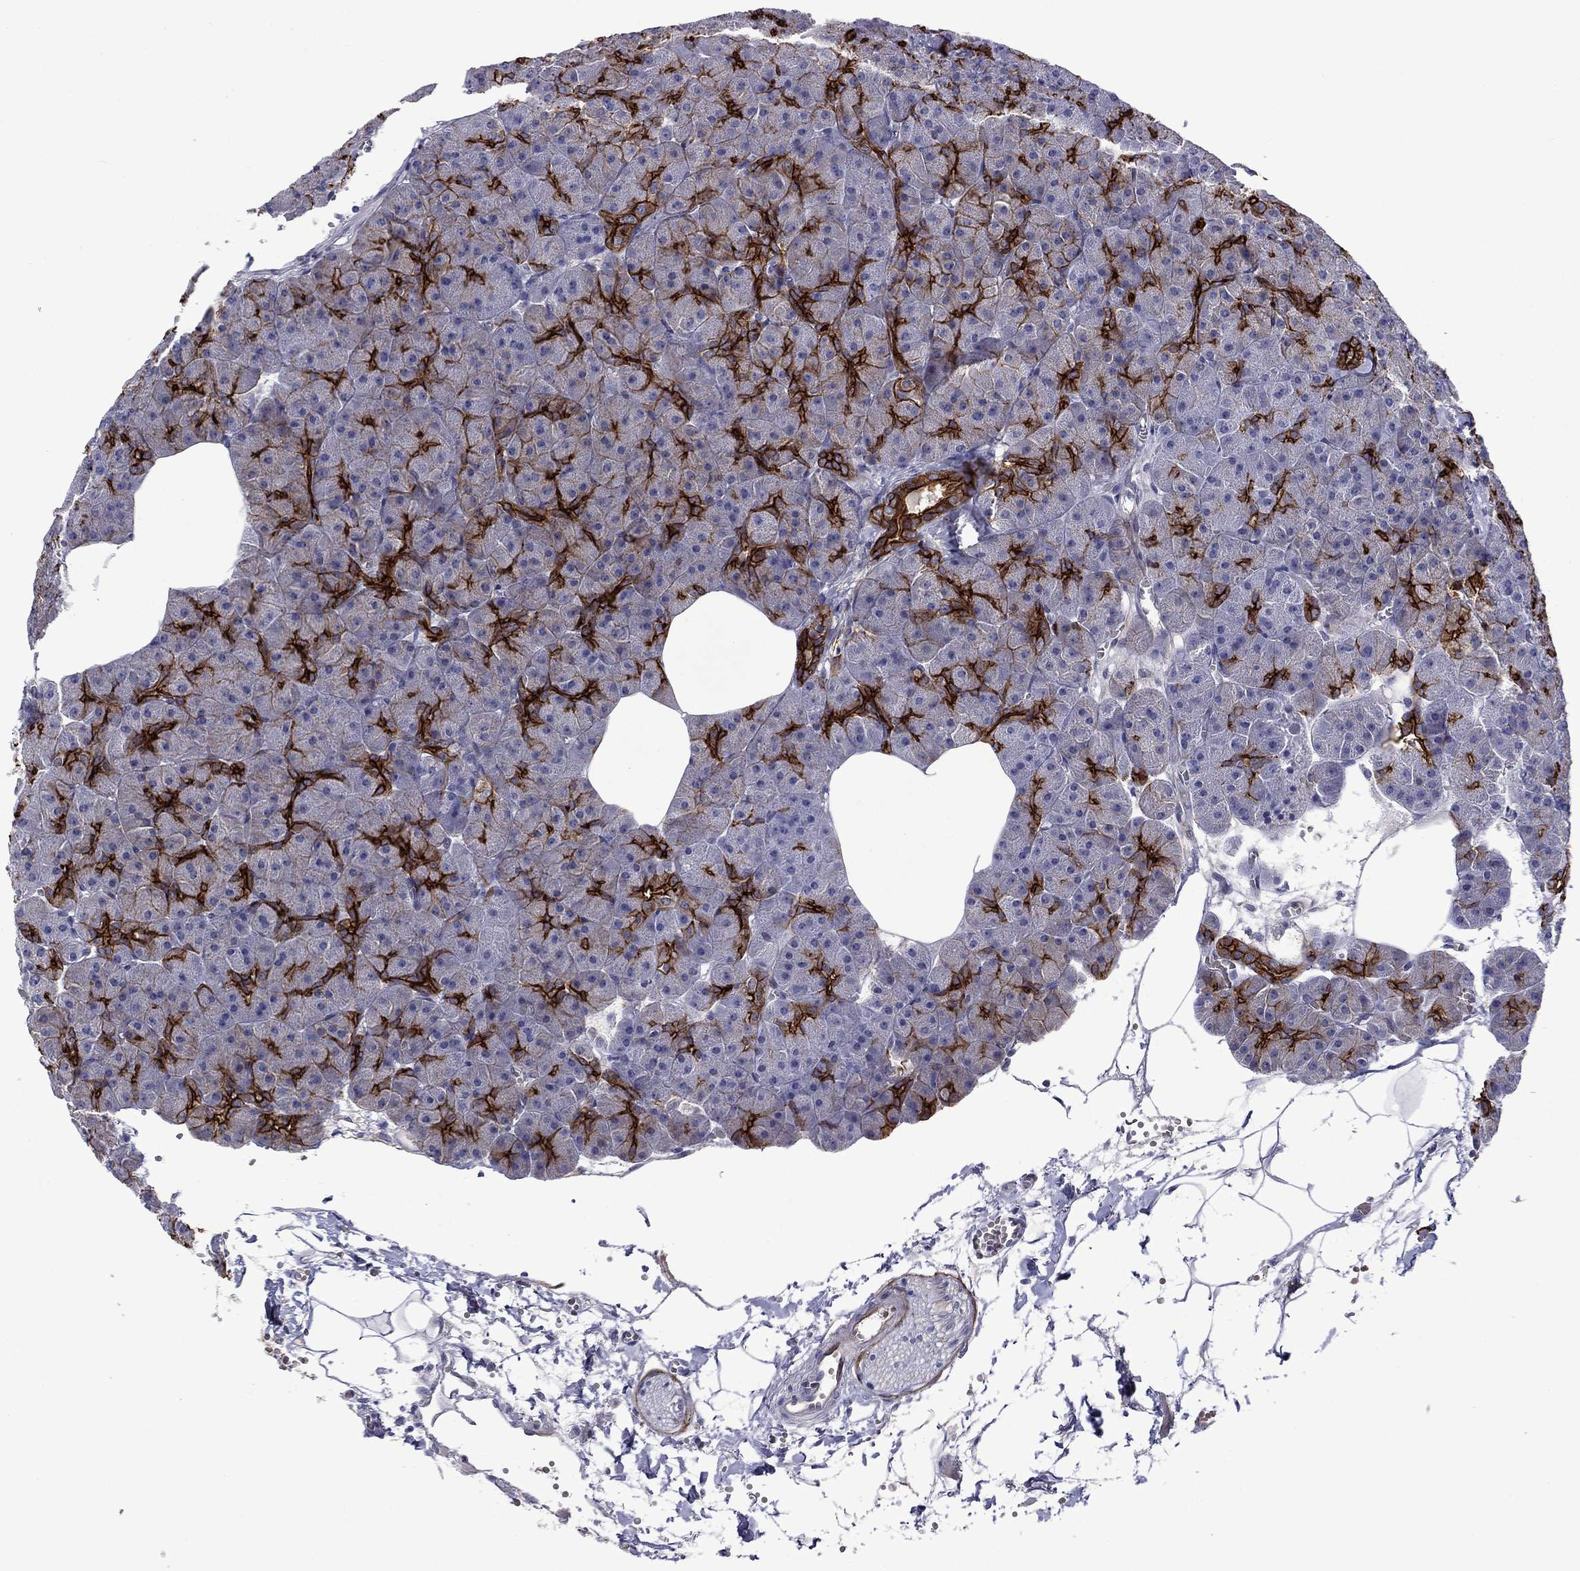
{"staining": {"intensity": "strong", "quantity": "25%-75%", "location": "cytoplasmic/membranous"}, "tissue": "pancreas", "cell_type": "Exocrine glandular cells", "image_type": "normal", "snomed": [{"axis": "morphology", "description": "Normal tissue, NOS"}, {"axis": "topography", "description": "Pancreas"}], "caption": "High-power microscopy captured an immunohistochemistry (IHC) histopathology image of unremarkable pancreas, revealing strong cytoplasmic/membranous positivity in about 25%-75% of exocrine glandular cells. The staining was performed using DAB (3,3'-diaminobenzidine) to visualize the protein expression in brown, while the nuclei were stained in blue with hematoxylin (Magnification: 20x).", "gene": "LMO7", "patient": {"sex": "male", "age": 61}}